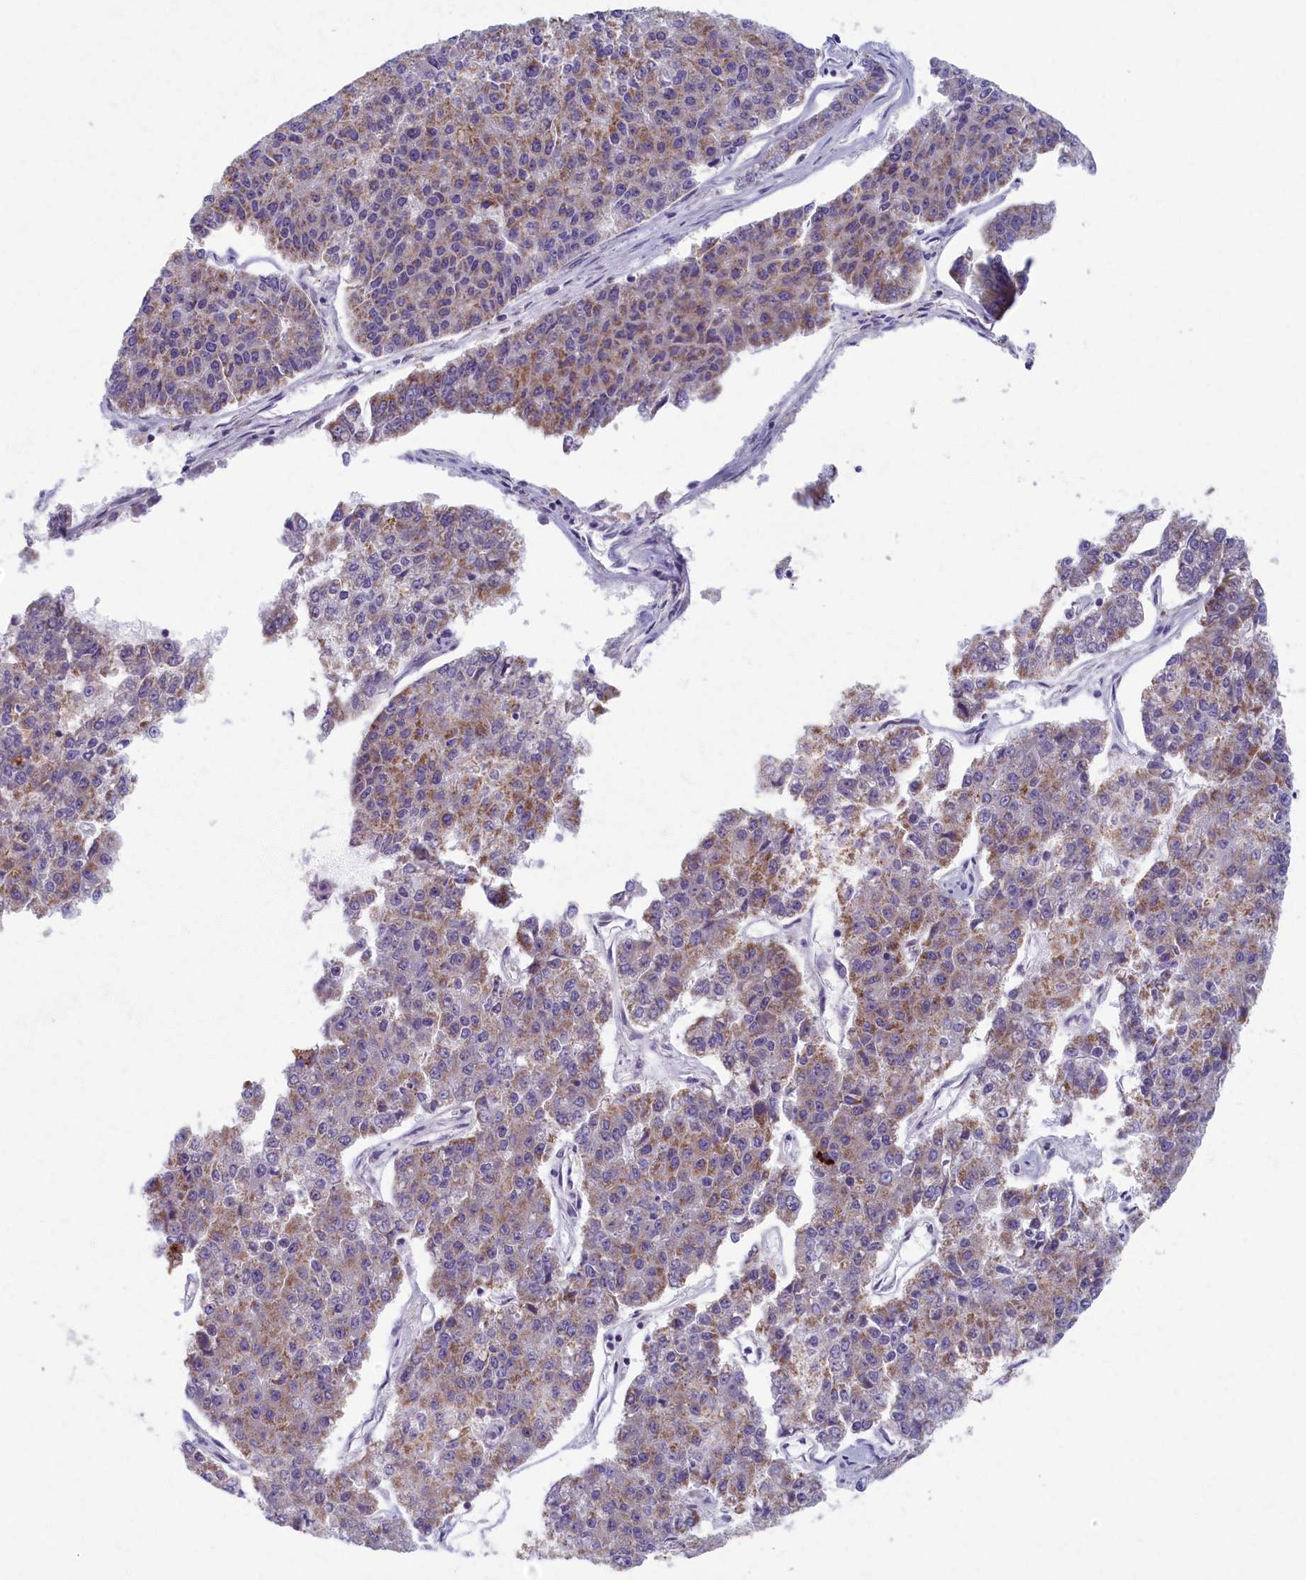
{"staining": {"intensity": "moderate", "quantity": "25%-75%", "location": "cytoplasmic/membranous"}, "tissue": "pancreatic cancer", "cell_type": "Tumor cells", "image_type": "cancer", "snomed": [{"axis": "morphology", "description": "Adenocarcinoma, NOS"}, {"axis": "topography", "description": "Pancreas"}], "caption": "High-magnification brightfield microscopy of pancreatic cancer stained with DAB (3,3'-diaminobenzidine) (brown) and counterstained with hematoxylin (blue). tumor cells exhibit moderate cytoplasmic/membranous positivity is identified in about25%-75% of cells. (DAB IHC with brightfield microscopy, high magnification).", "gene": "MRPS25", "patient": {"sex": "male", "age": 50}}